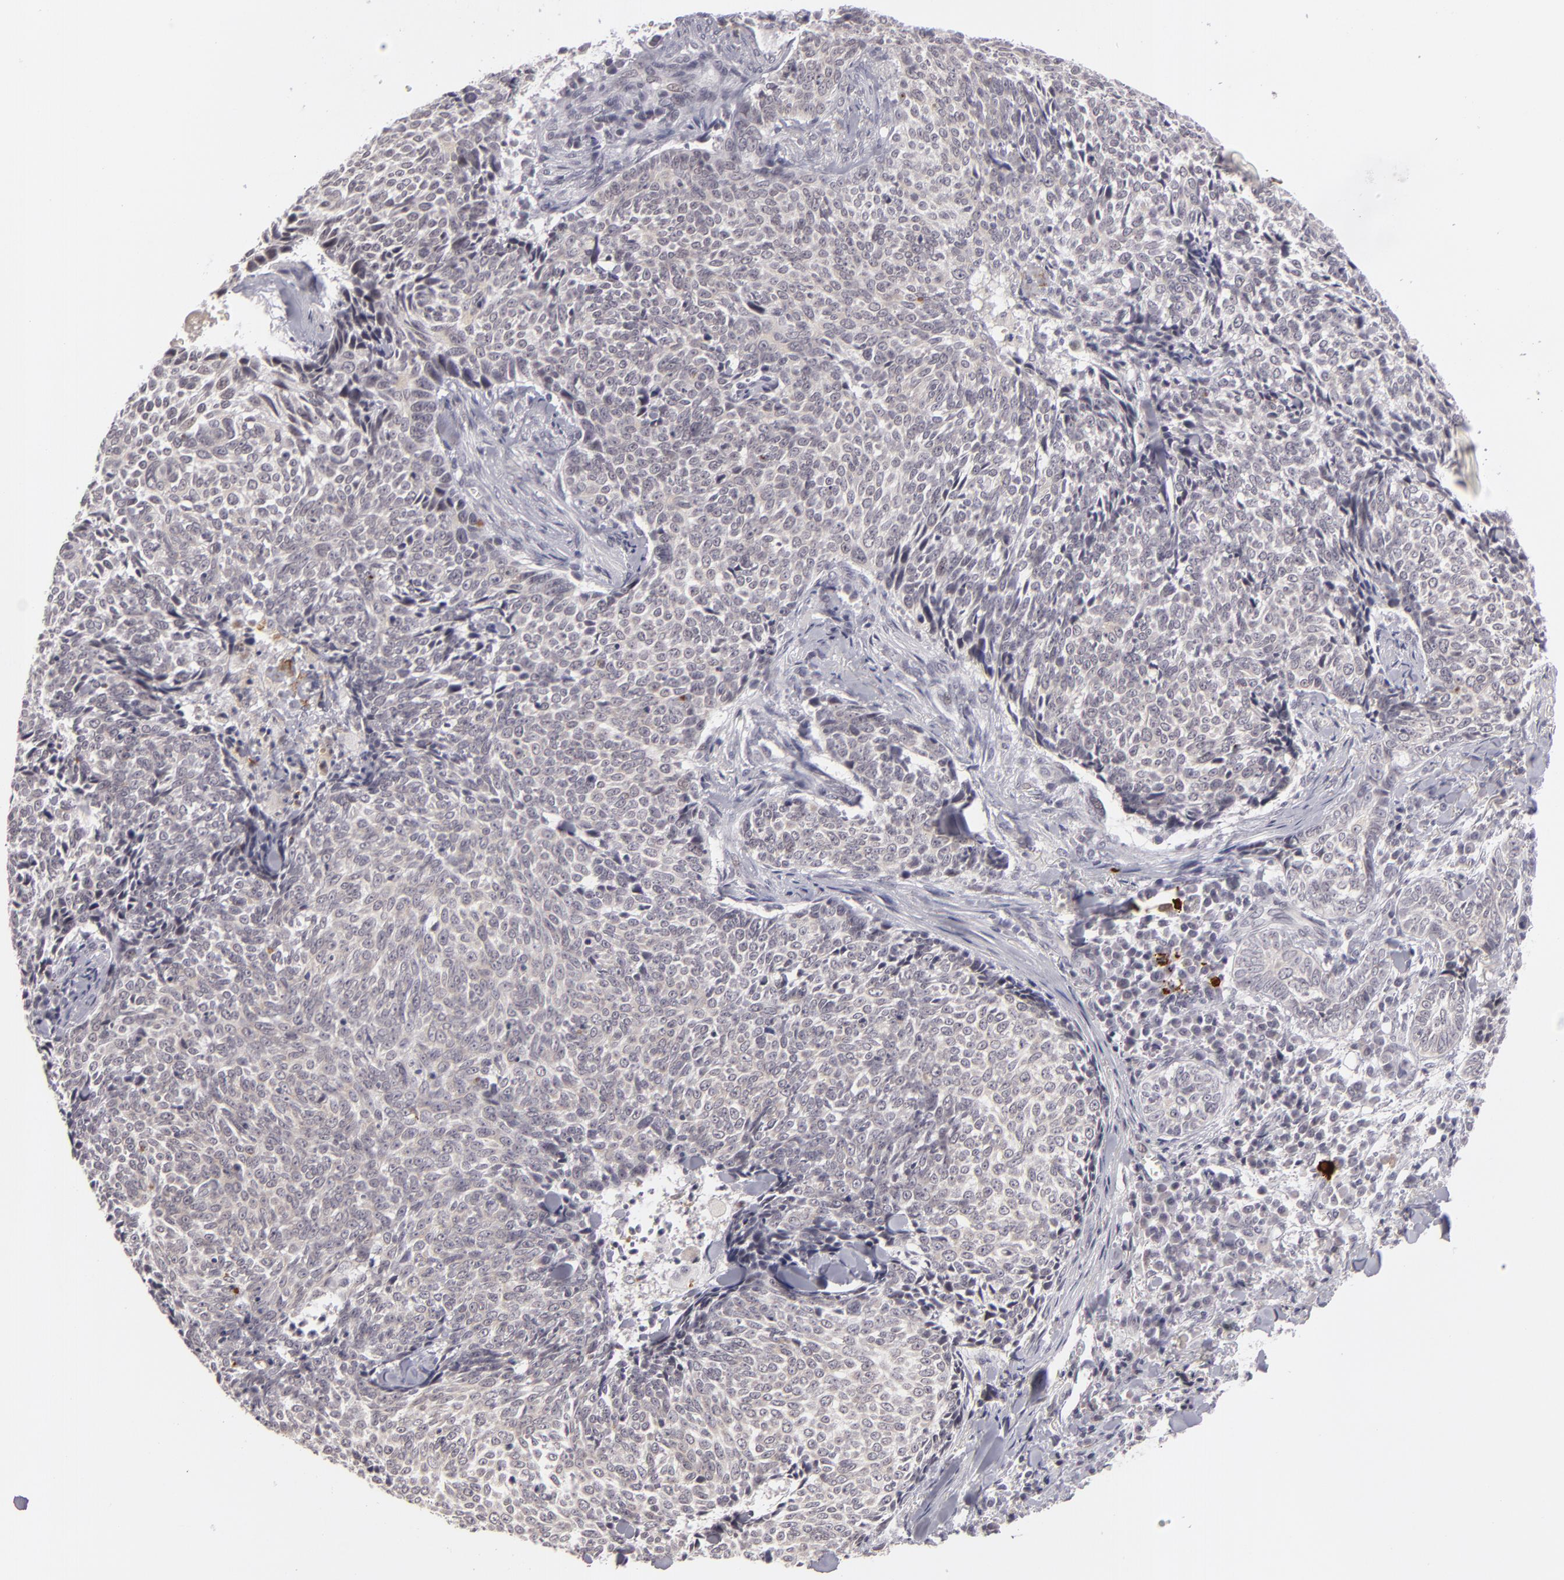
{"staining": {"intensity": "negative", "quantity": "none", "location": "none"}, "tissue": "skin cancer", "cell_type": "Tumor cells", "image_type": "cancer", "snomed": [{"axis": "morphology", "description": "Basal cell carcinoma"}, {"axis": "topography", "description": "Skin"}], "caption": "DAB immunohistochemical staining of skin cancer (basal cell carcinoma) shows no significant staining in tumor cells.", "gene": "ZNF205", "patient": {"sex": "female", "age": 89}}